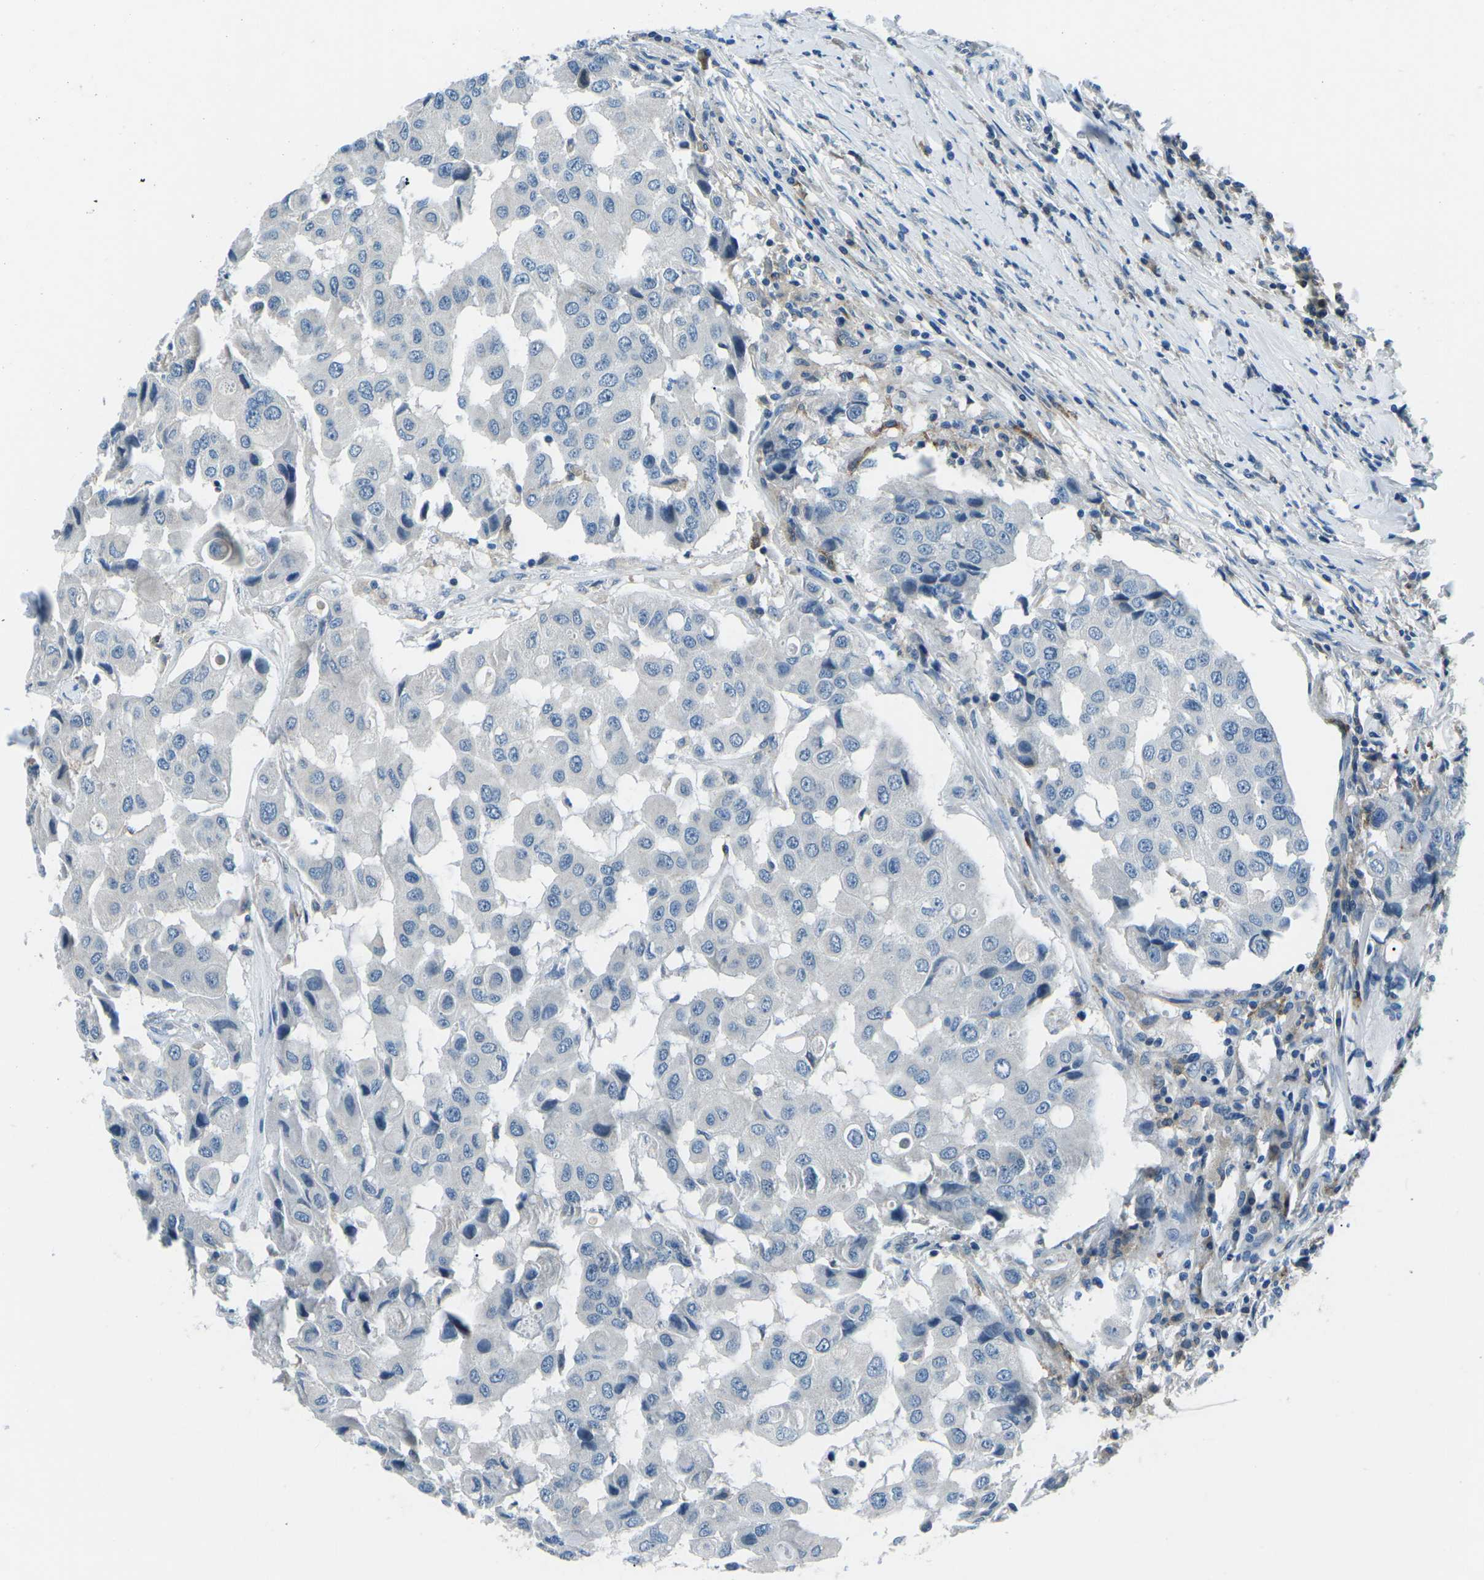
{"staining": {"intensity": "negative", "quantity": "none", "location": "none"}, "tissue": "breast cancer", "cell_type": "Tumor cells", "image_type": "cancer", "snomed": [{"axis": "morphology", "description": "Duct carcinoma"}, {"axis": "topography", "description": "Breast"}], "caption": "Tumor cells are negative for brown protein staining in intraductal carcinoma (breast). (Immunohistochemistry, brightfield microscopy, high magnification).", "gene": "CD1D", "patient": {"sex": "female", "age": 27}}